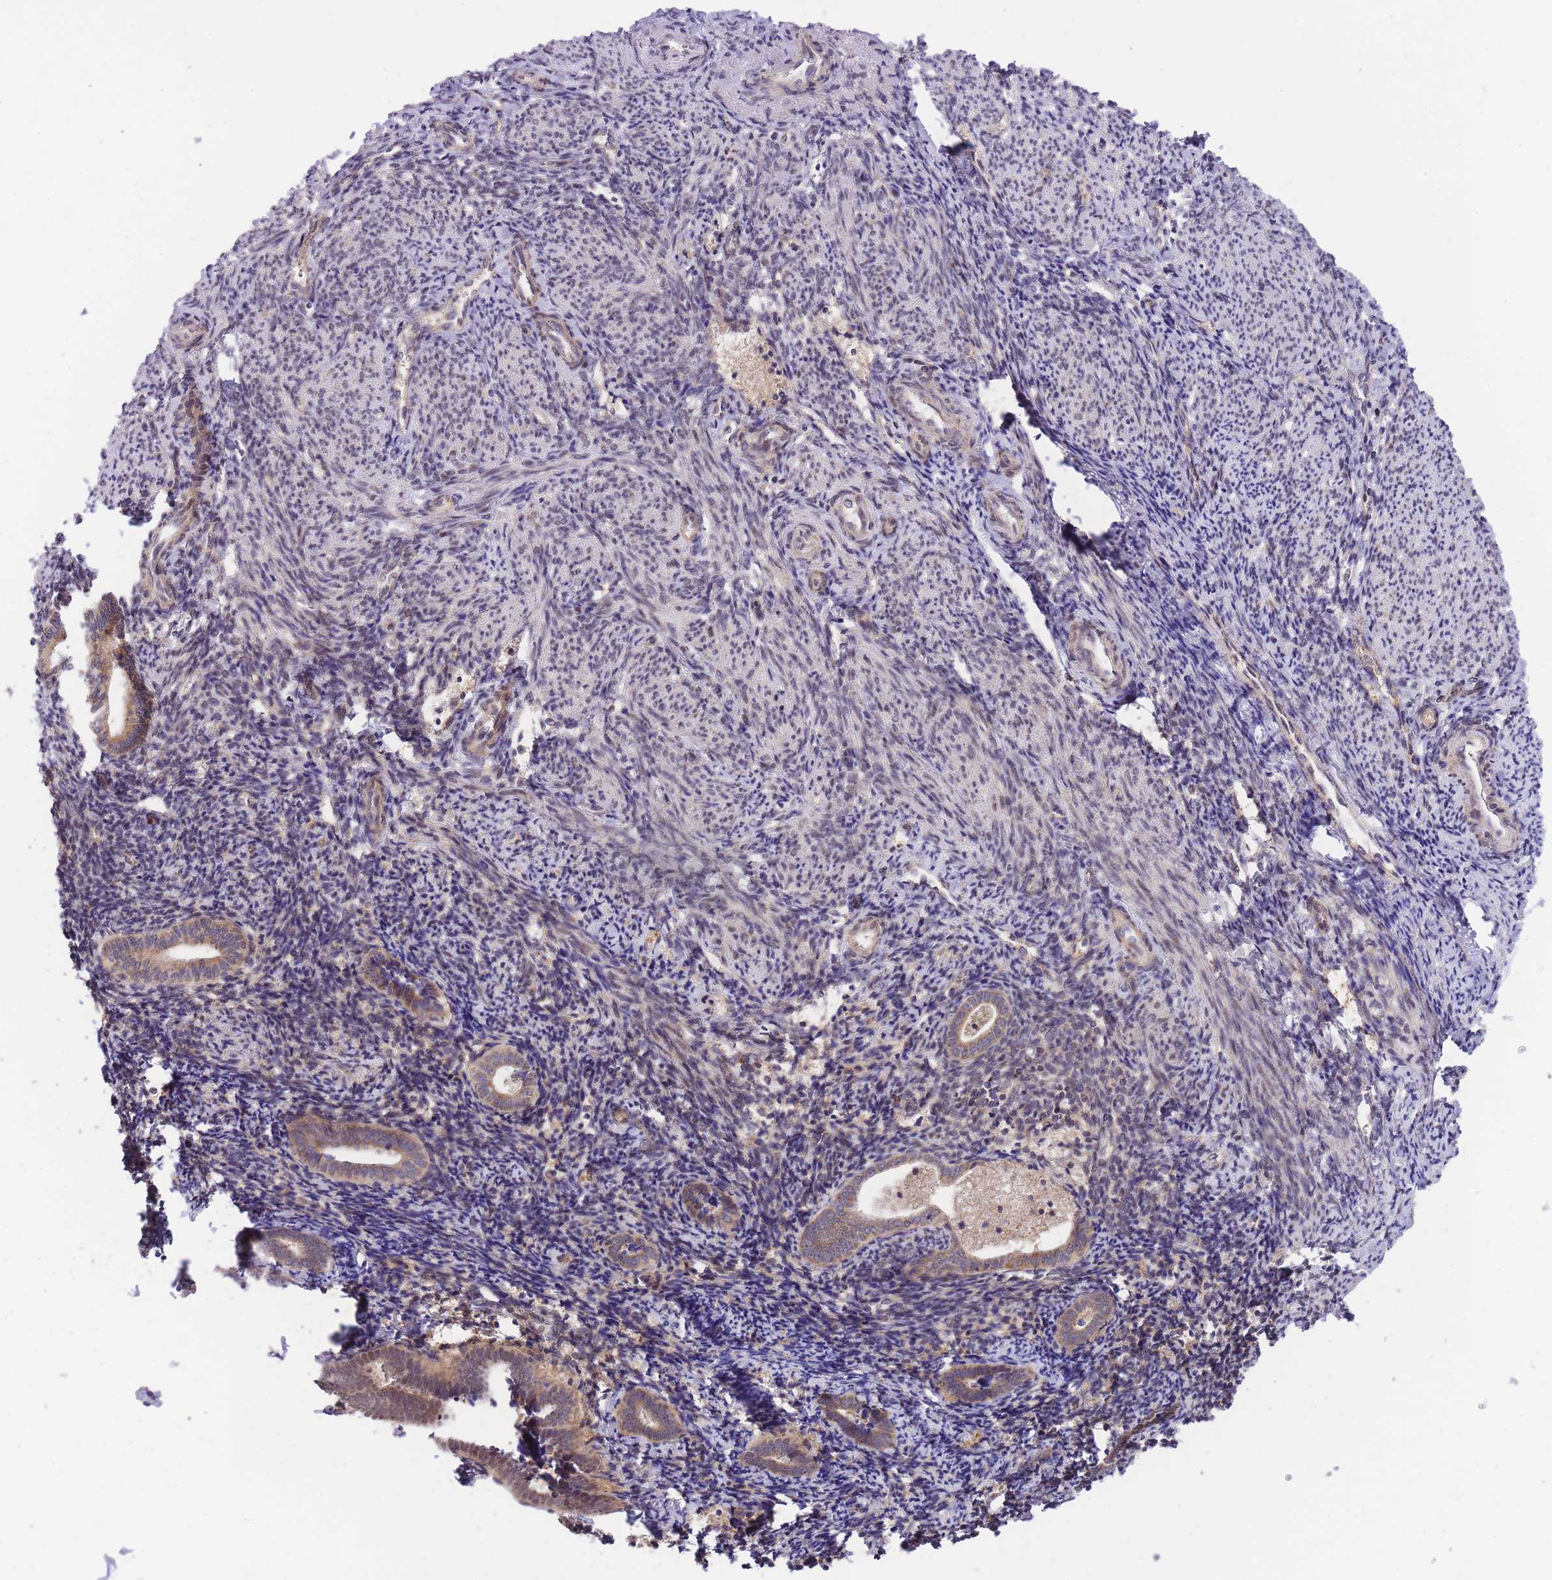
{"staining": {"intensity": "weak", "quantity": "25%-75%", "location": "nuclear"}, "tissue": "endometrium", "cell_type": "Cells in endometrial stroma", "image_type": "normal", "snomed": [{"axis": "morphology", "description": "Normal tissue, NOS"}, {"axis": "topography", "description": "Endometrium"}], "caption": "This histopathology image demonstrates unremarkable endometrium stained with immunohistochemistry to label a protein in brown. The nuclear of cells in endometrial stroma show weak positivity for the protein. Nuclei are counter-stained blue.", "gene": "MINDY2", "patient": {"sex": "female", "age": 54}}